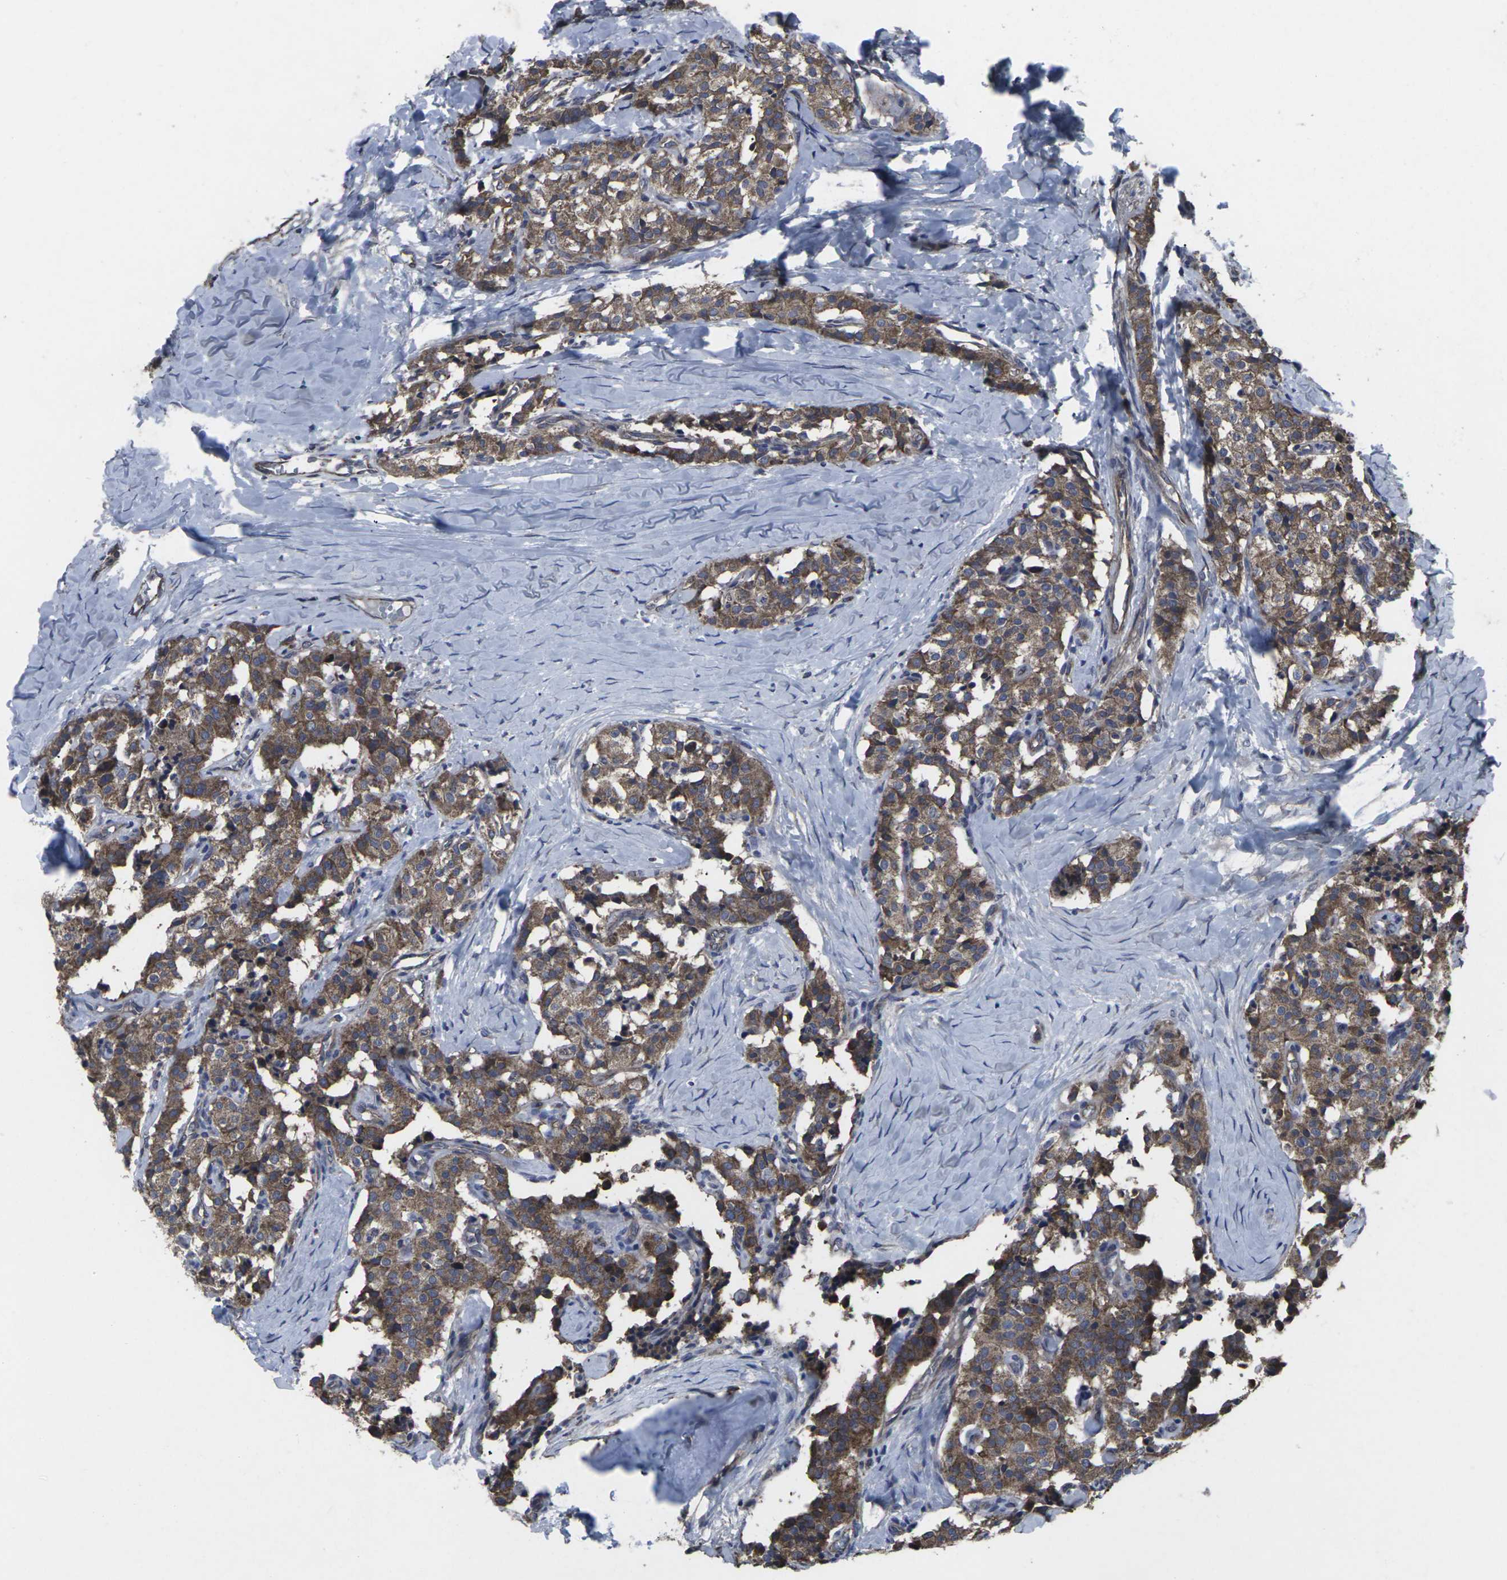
{"staining": {"intensity": "moderate", "quantity": ">75%", "location": "cytoplasmic/membranous"}, "tissue": "carcinoid", "cell_type": "Tumor cells", "image_type": "cancer", "snomed": [{"axis": "morphology", "description": "Carcinoid, malignant, NOS"}, {"axis": "topography", "description": "Lung"}], "caption": "Brown immunohistochemical staining in malignant carcinoid demonstrates moderate cytoplasmic/membranous staining in about >75% of tumor cells.", "gene": "MAPKAPK2", "patient": {"sex": "male", "age": 30}}